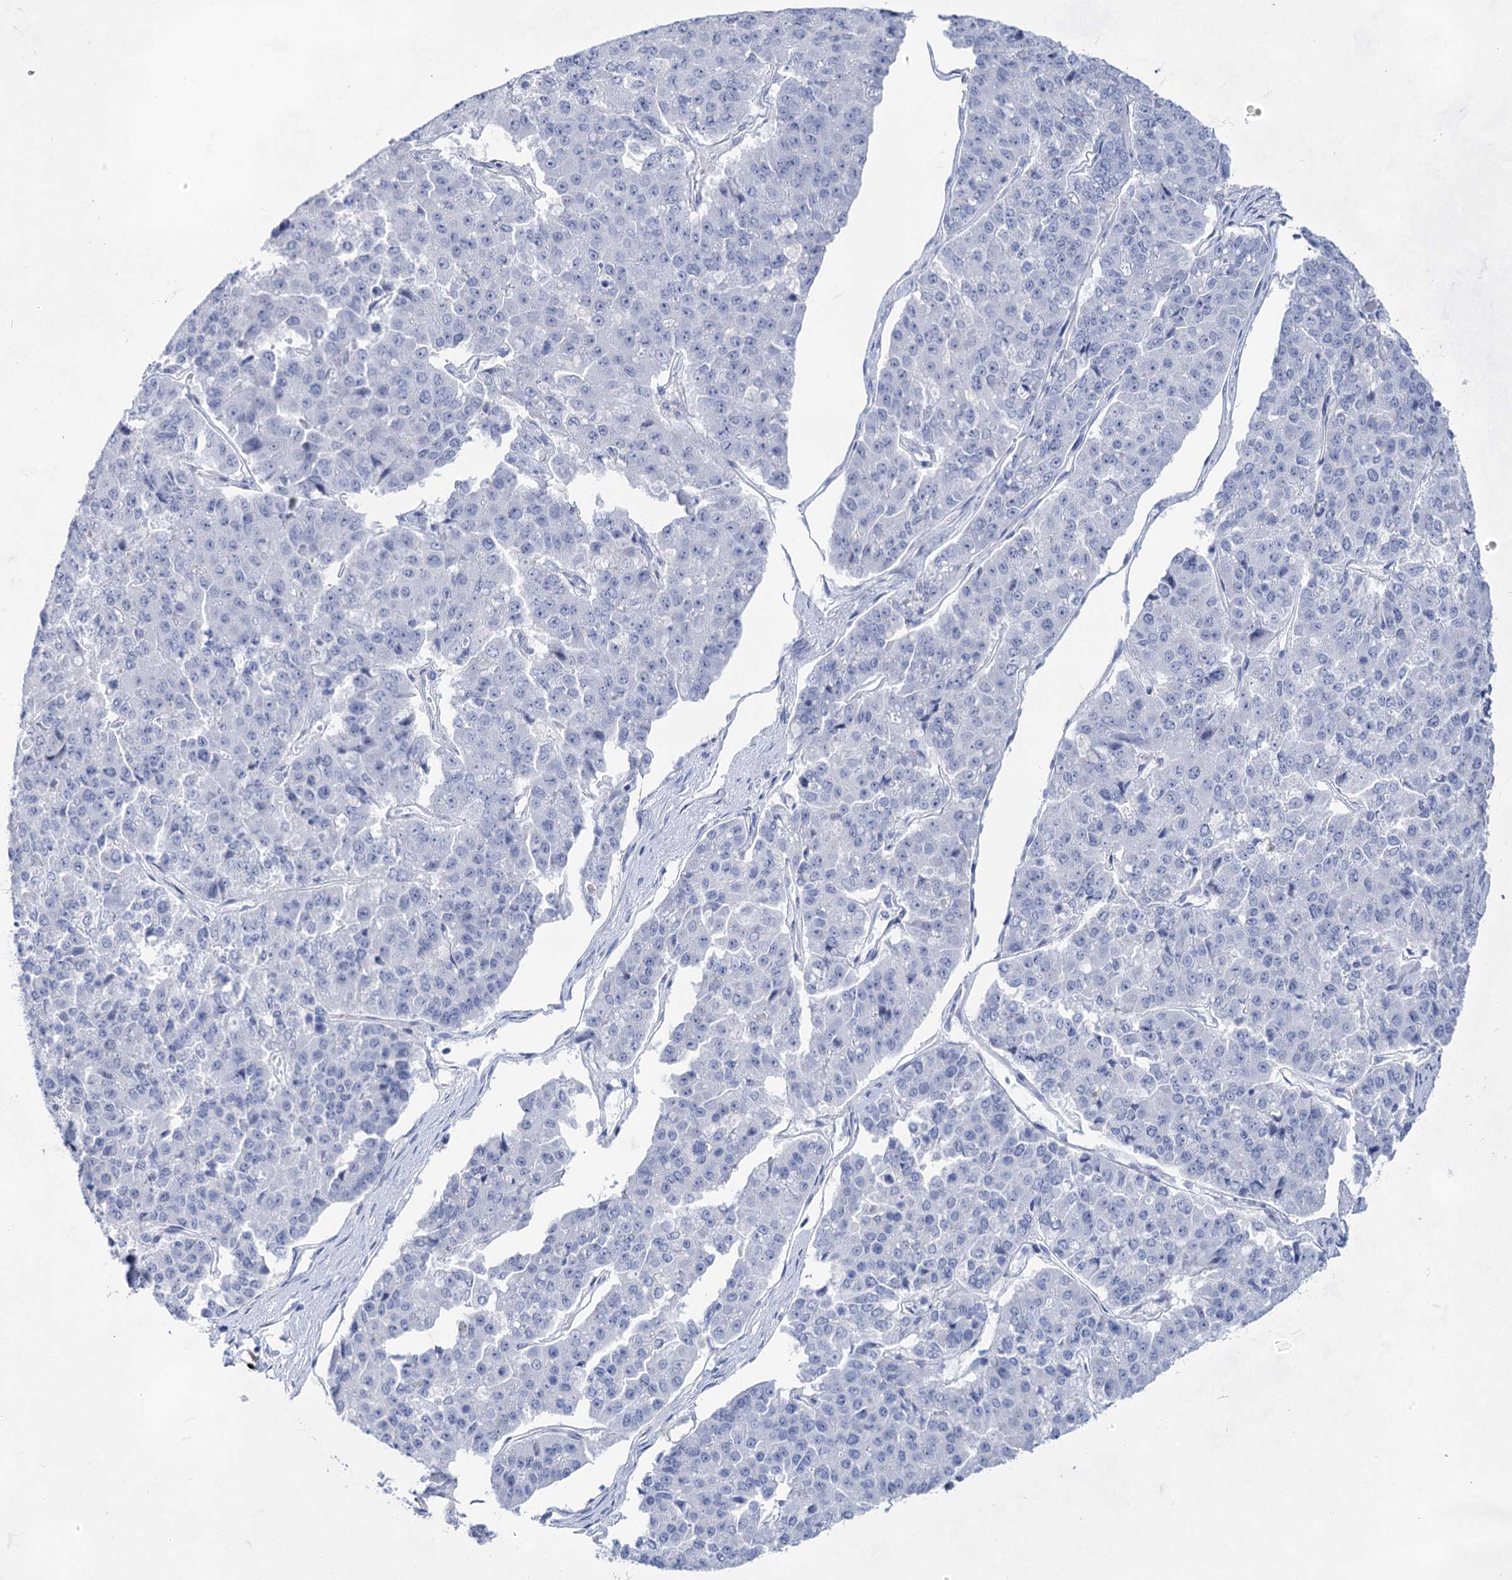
{"staining": {"intensity": "negative", "quantity": "none", "location": "none"}, "tissue": "pancreatic cancer", "cell_type": "Tumor cells", "image_type": "cancer", "snomed": [{"axis": "morphology", "description": "Adenocarcinoma, NOS"}, {"axis": "topography", "description": "Pancreas"}], "caption": "Tumor cells are negative for brown protein staining in pancreatic cancer (adenocarcinoma). (Stains: DAB immunohistochemistry with hematoxylin counter stain, Microscopy: brightfield microscopy at high magnification).", "gene": "ACRV1", "patient": {"sex": "male", "age": 50}}